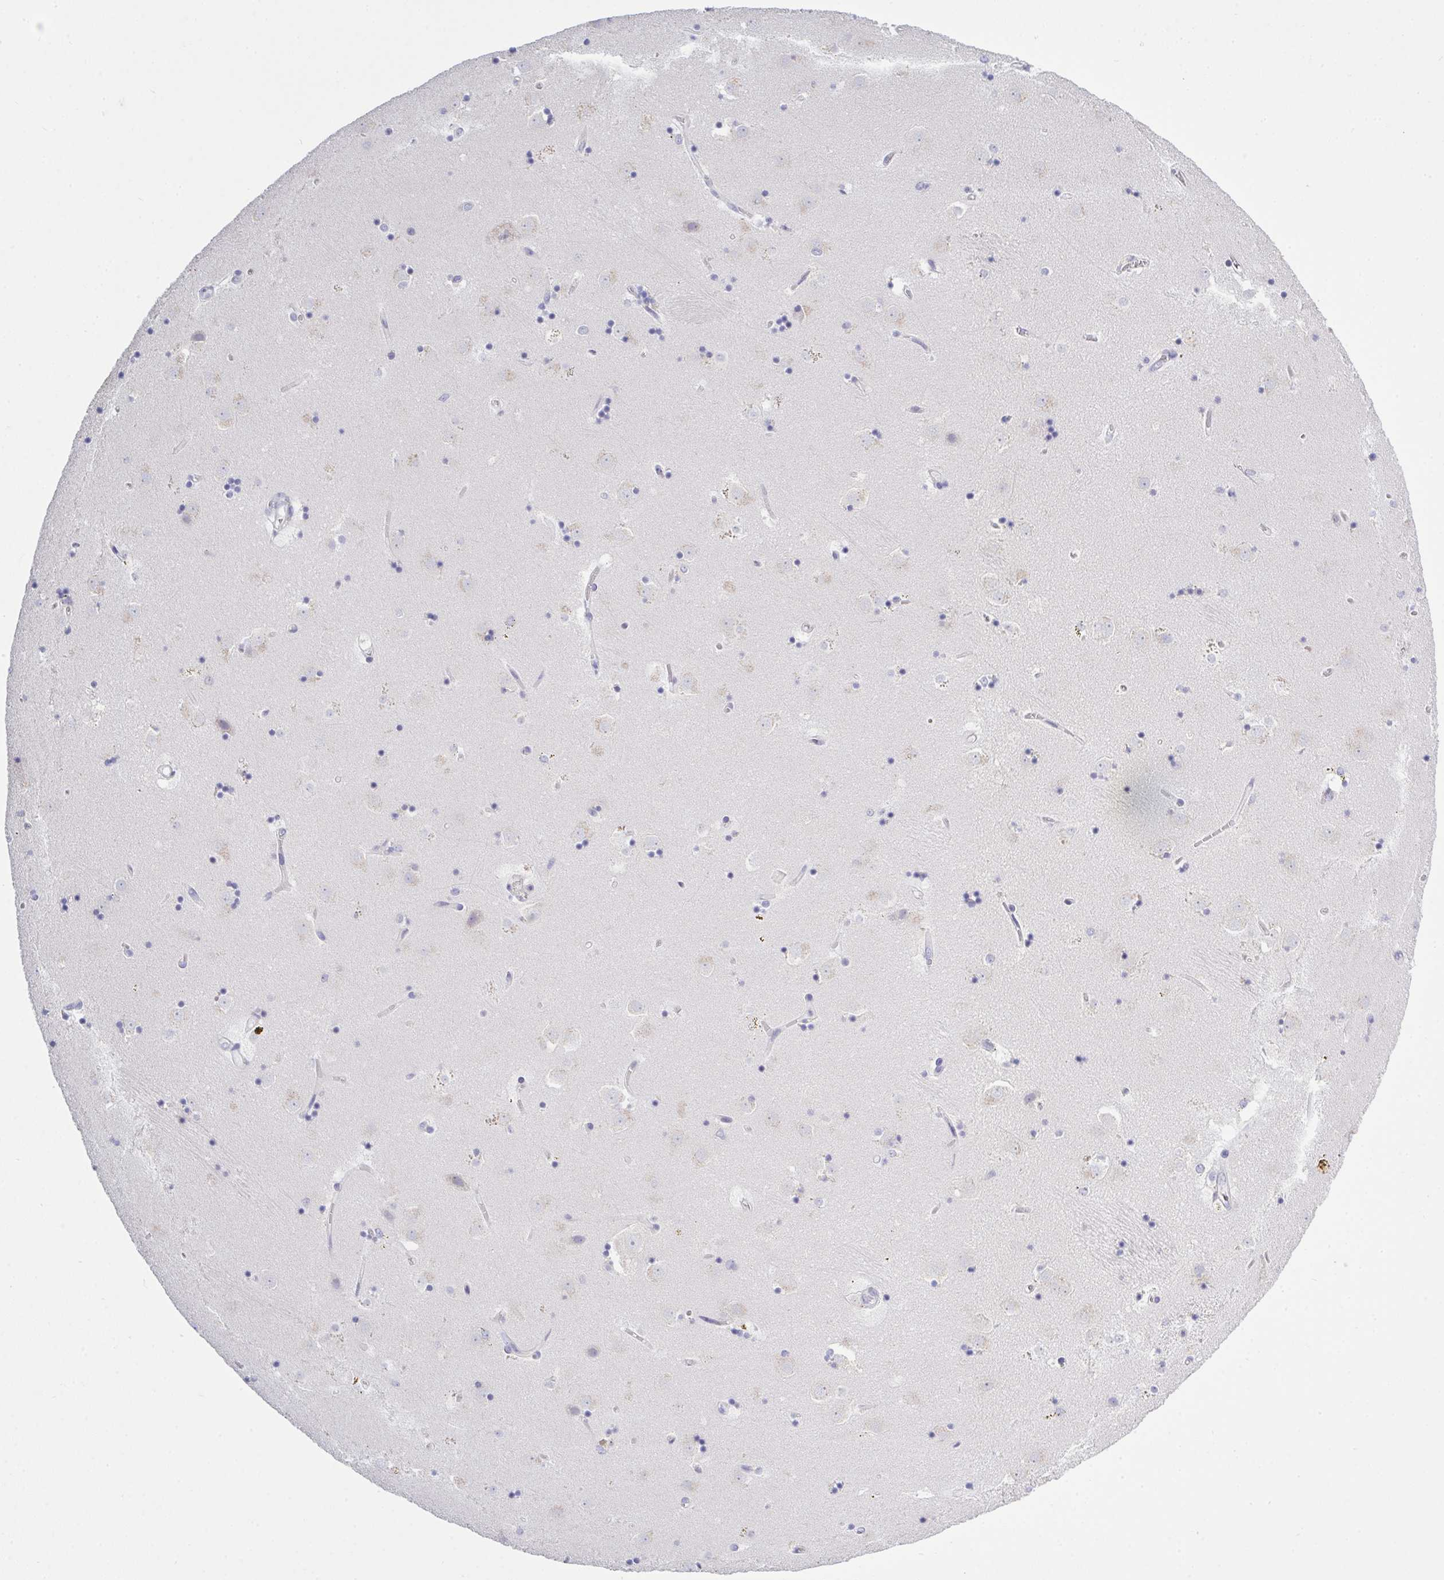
{"staining": {"intensity": "negative", "quantity": "none", "location": "none"}, "tissue": "caudate", "cell_type": "Glial cells", "image_type": "normal", "snomed": [{"axis": "morphology", "description": "Normal tissue, NOS"}, {"axis": "topography", "description": "Lateral ventricle wall"}], "caption": "Immunohistochemistry (IHC) of benign human caudate displays no staining in glial cells. (IHC, brightfield microscopy, high magnification).", "gene": "LRRC58", "patient": {"sex": "male", "age": 58}}